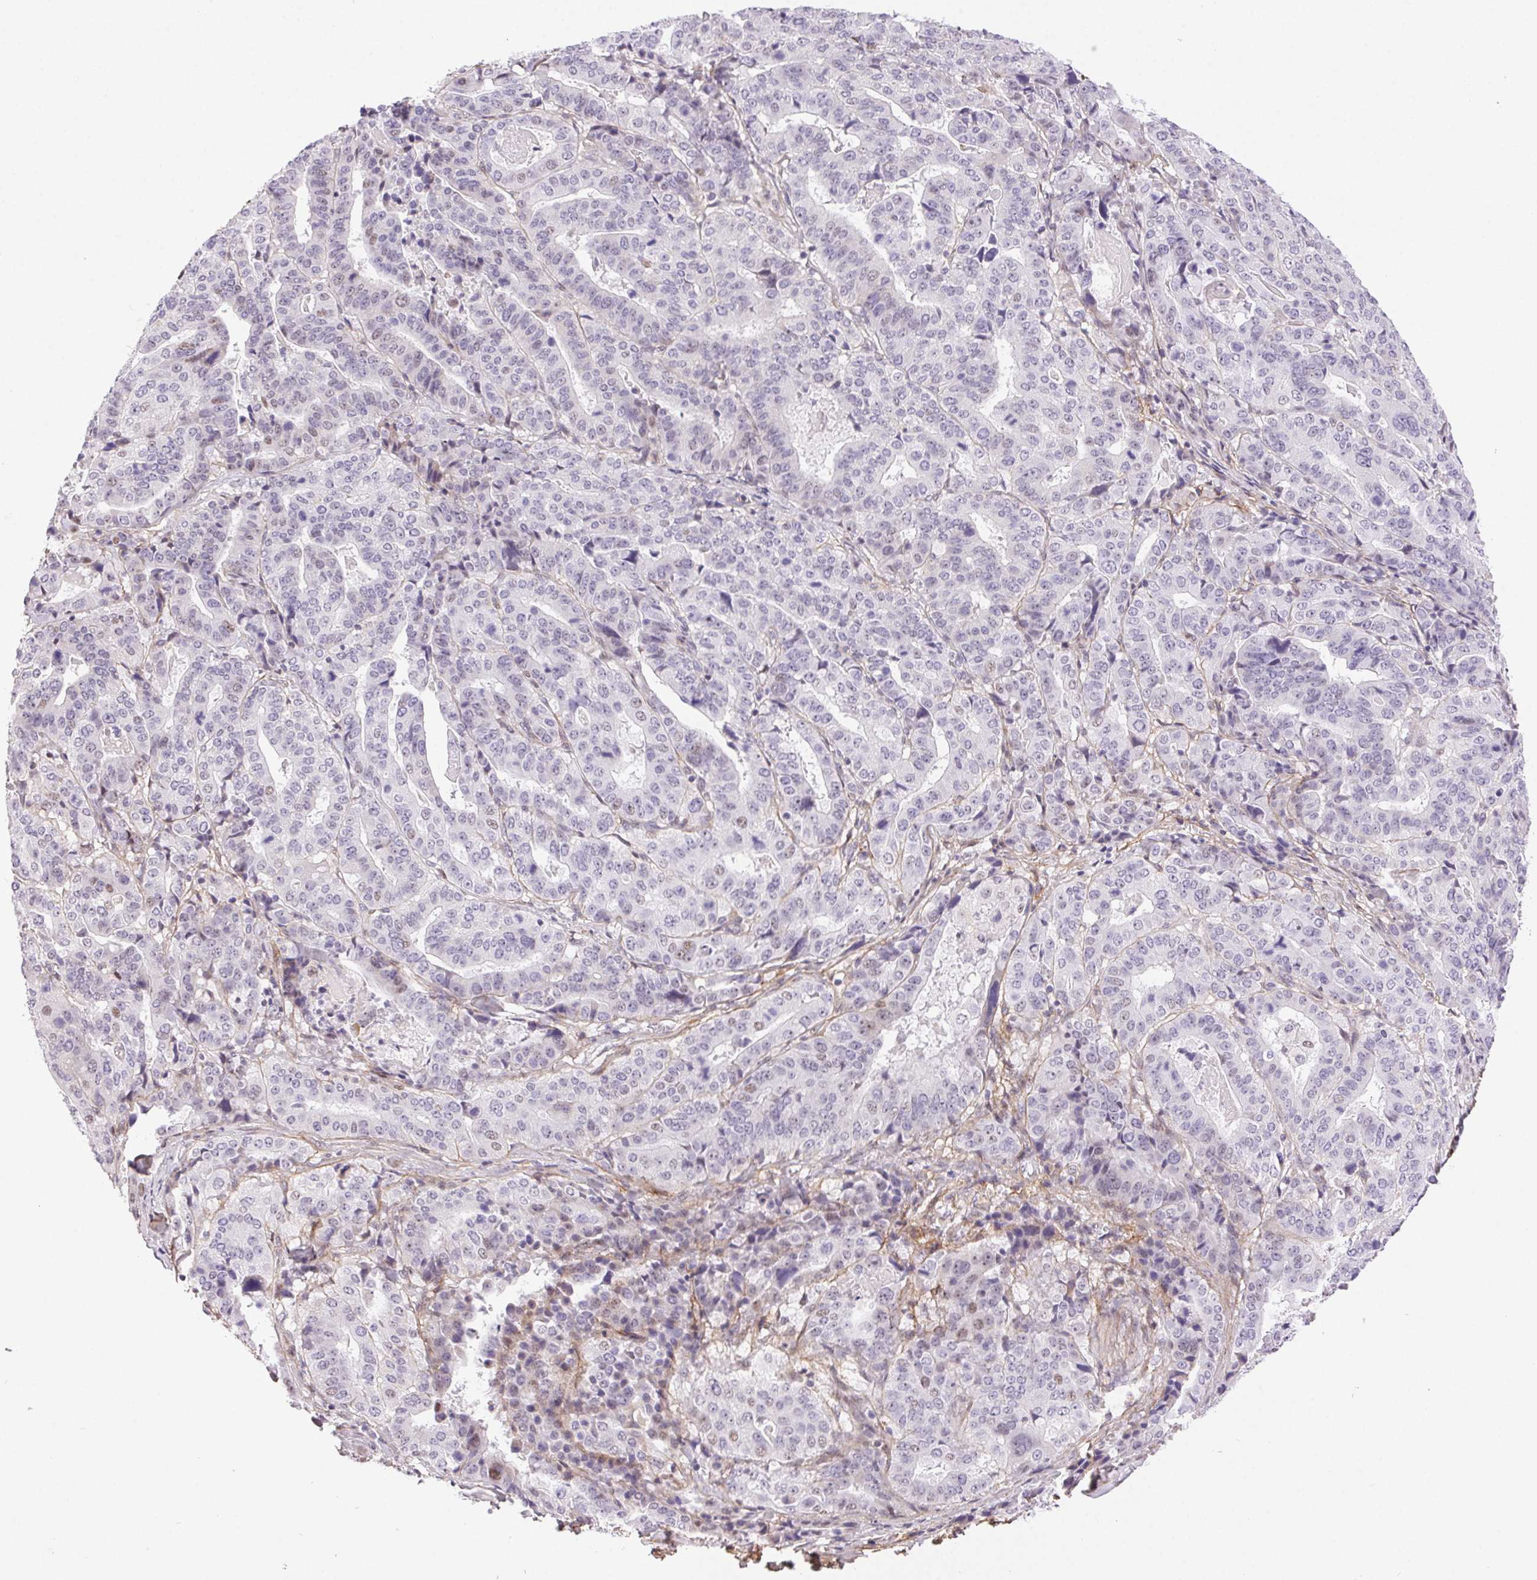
{"staining": {"intensity": "weak", "quantity": "<25%", "location": "nuclear"}, "tissue": "stomach cancer", "cell_type": "Tumor cells", "image_type": "cancer", "snomed": [{"axis": "morphology", "description": "Adenocarcinoma, NOS"}, {"axis": "topography", "description": "Stomach"}], "caption": "Tumor cells show no significant positivity in adenocarcinoma (stomach).", "gene": "PDZD2", "patient": {"sex": "male", "age": 48}}